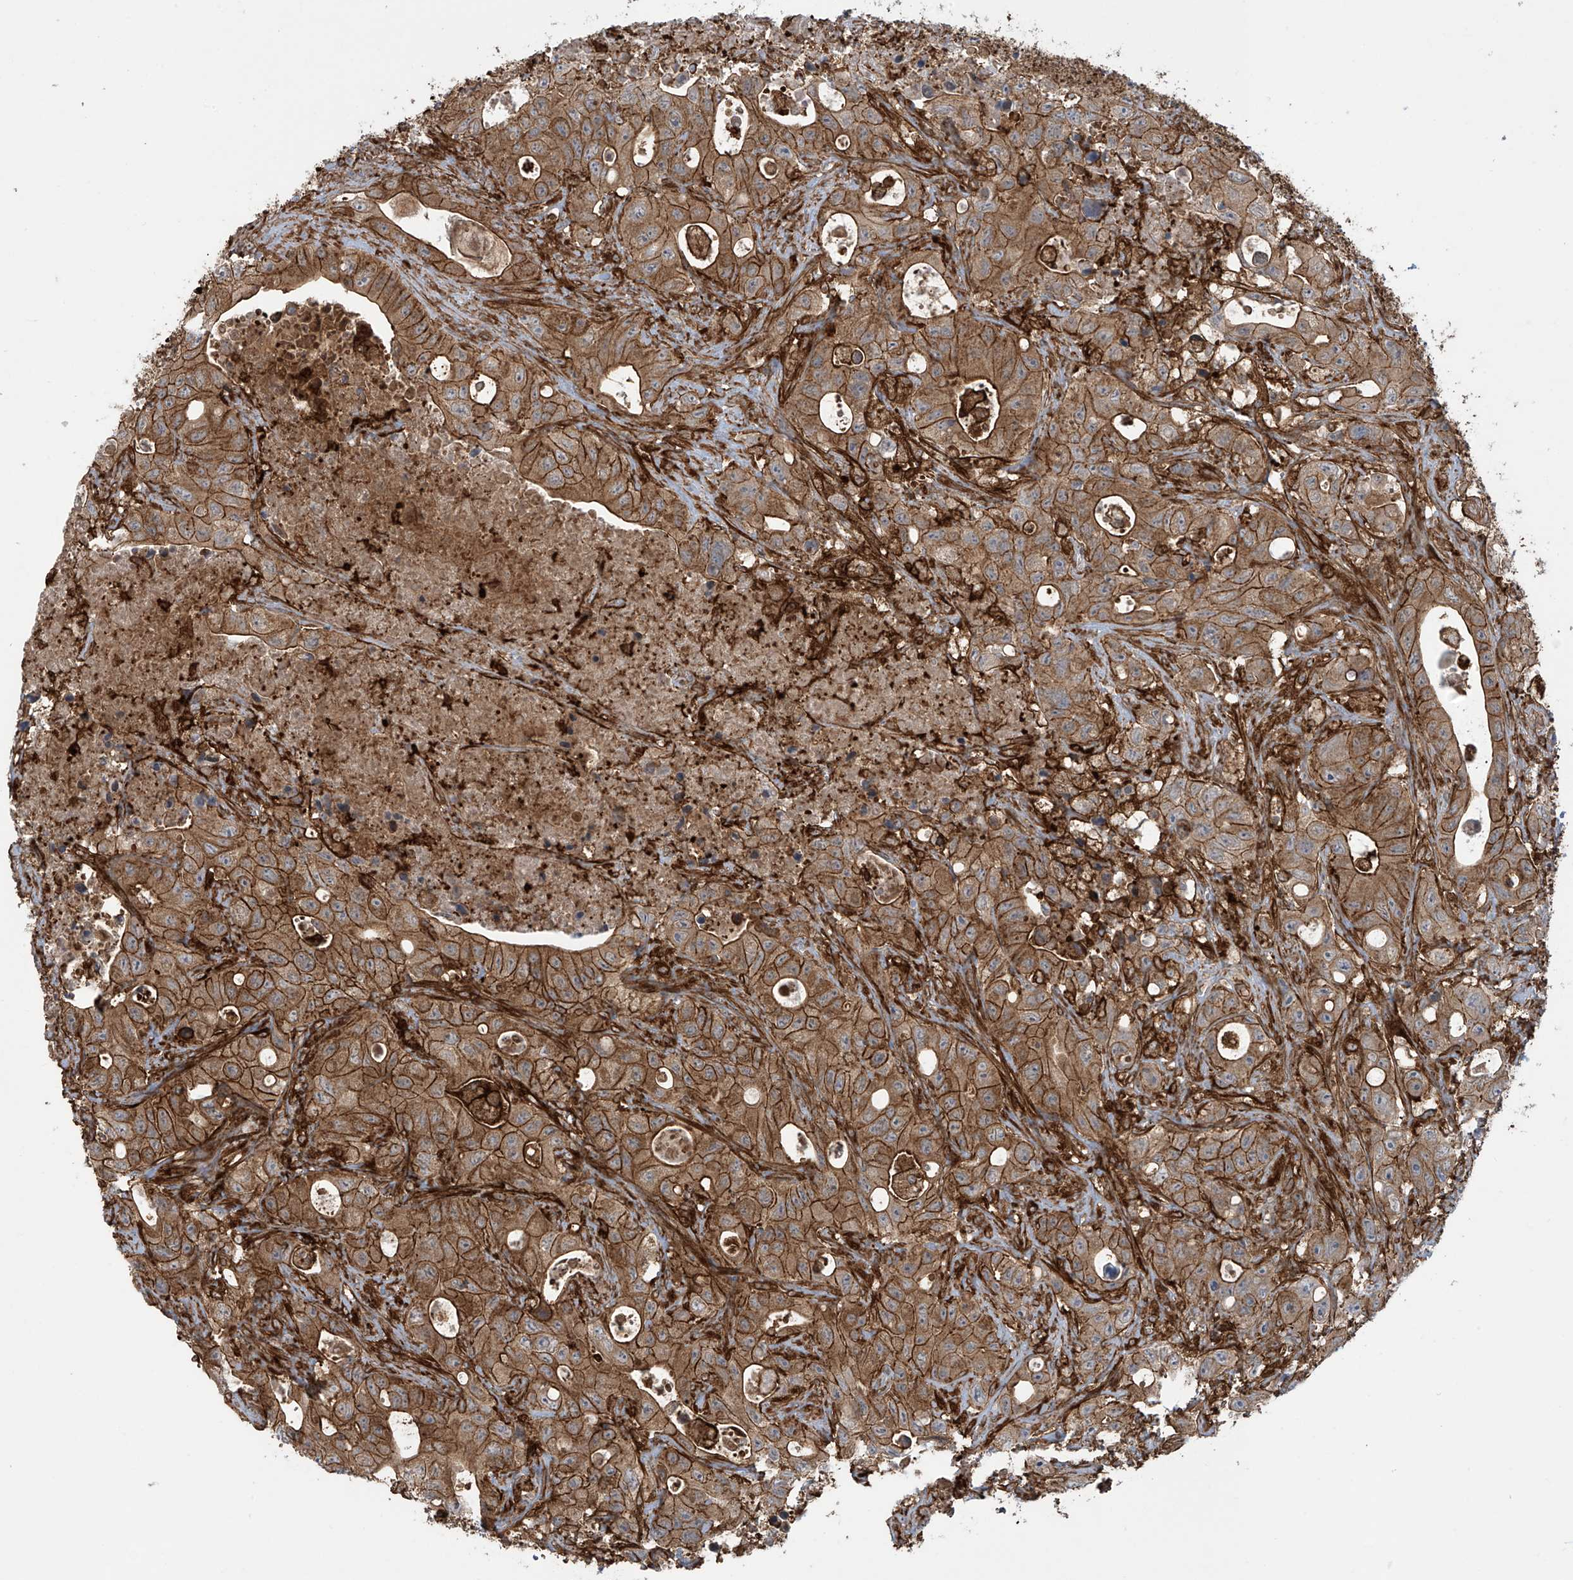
{"staining": {"intensity": "strong", "quantity": ">75%", "location": "cytoplasmic/membranous"}, "tissue": "colorectal cancer", "cell_type": "Tumor cells", "image_type": "cancer", "snomed": [{"axis": "morphology", "description": "Adenocarcinoma, NOS"}, {"axis": "topography", "description": "Colon"}], "caption": "There is high levels of strong cytoplasmic/membranous positivity in tumor cells of adenocarcinoma (colorectal), as demonstrated by immunohistochemical staining (brown color).", "gene": "SLC9A2", "patient": {"sex": "female", "age": 46}}